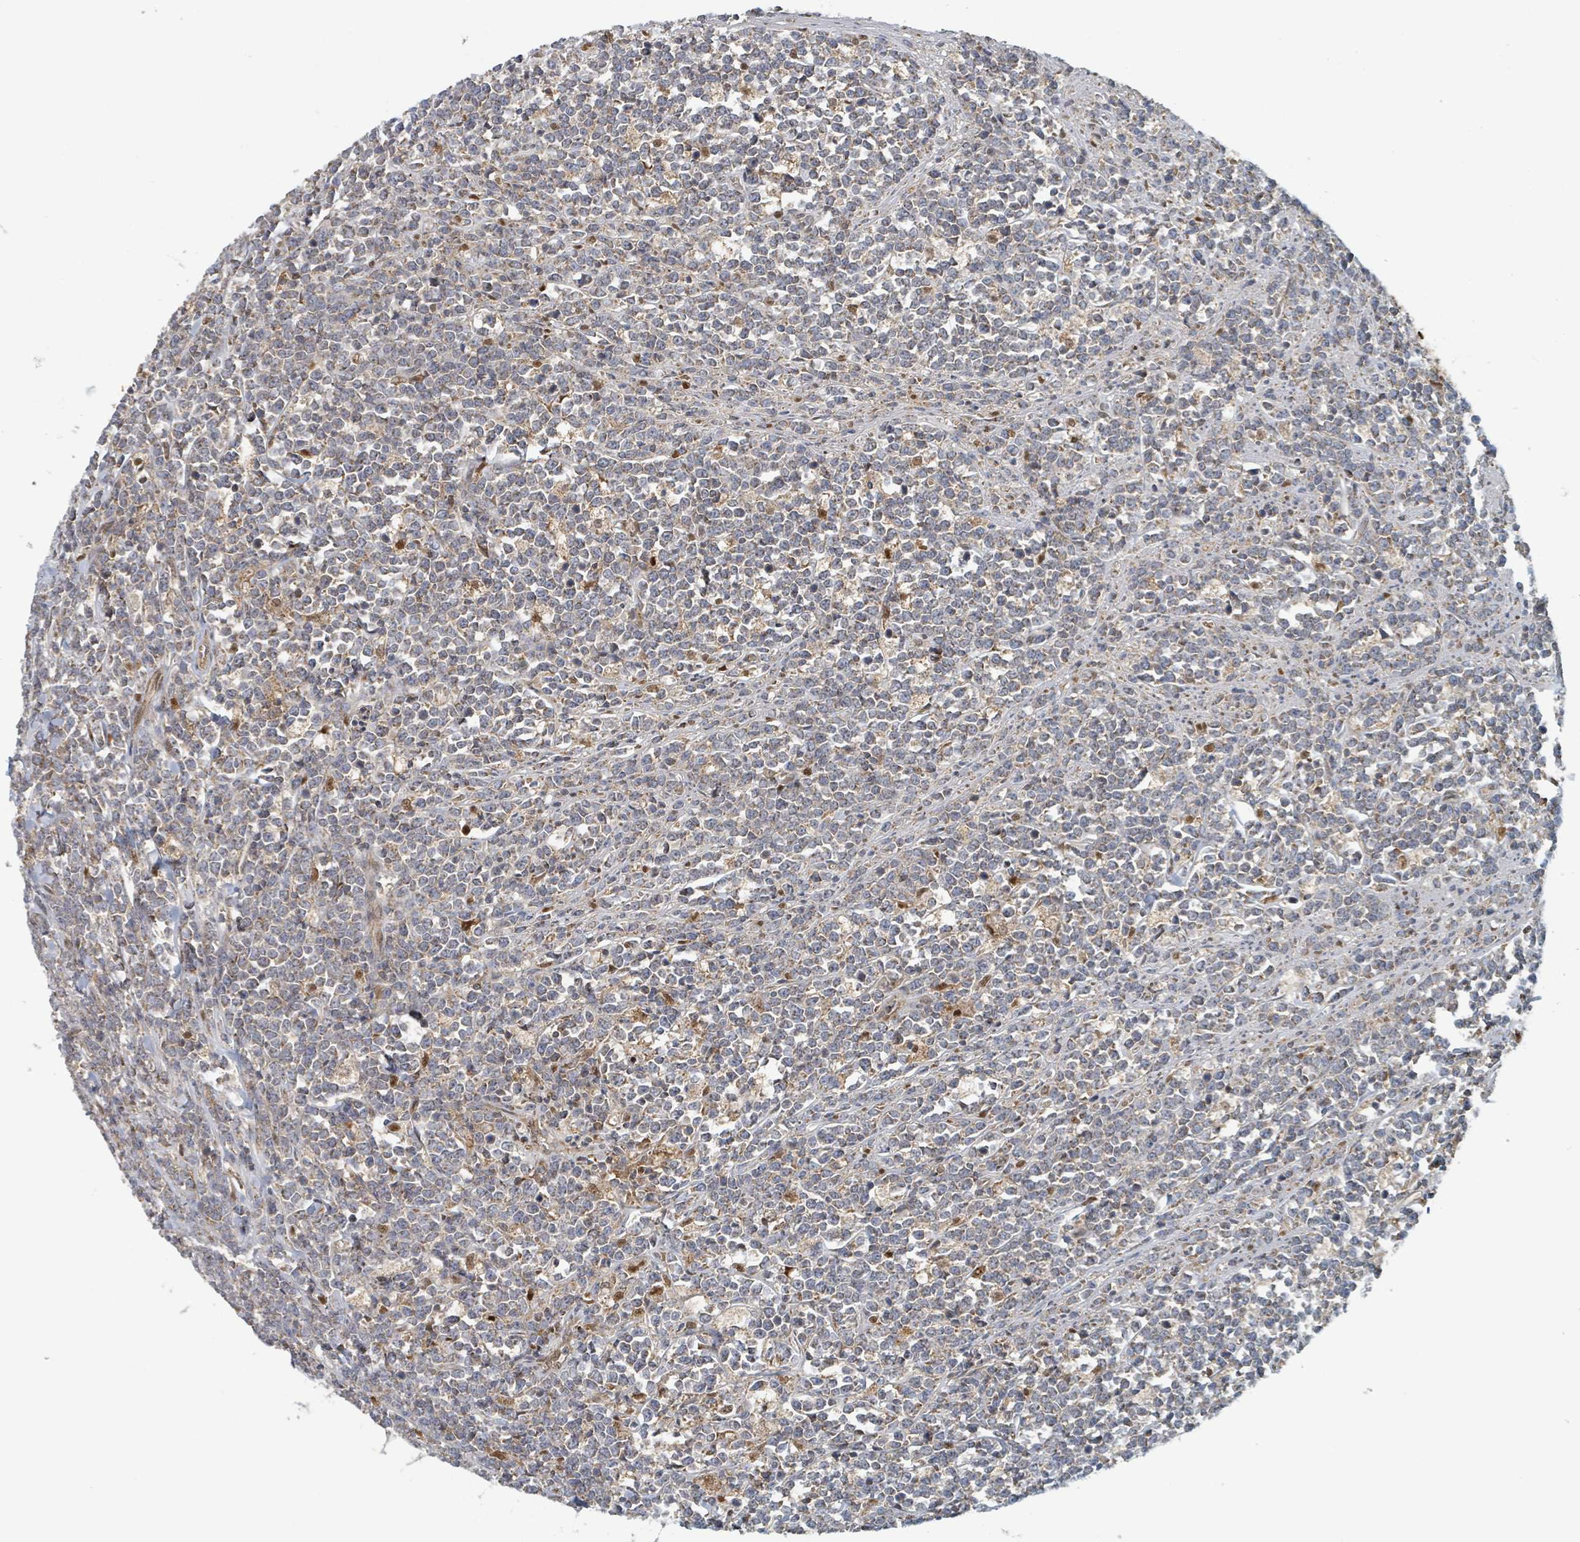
{"staining": {"intensity": "weak", "quantity": ">75%", "location": "cytoplasmic/membranous"}, "tissue": "lymphoma", "cell_type": "Tumor cells", "image_type": "cancer", "snomed": [{"axis": "morphology", "description": "Malignant lymphoma, non-Hodgkin's type, High grade"}, {"axis": "topography", "description": "Small intestine"}, {"axis": "topography", "description": "Colon"}], "caption": "IHC photomicrograph of neoplastic tissue: human lymphoma stained using IHC exhibits low levels of weak protein expression localized specifically in the cytoplasmic/membranous of tumor cells, appearing as a cytoplasmic/membranous brown color.", "gene": "HIVEP1", "patient": {"sex": "male", "age": 8}}